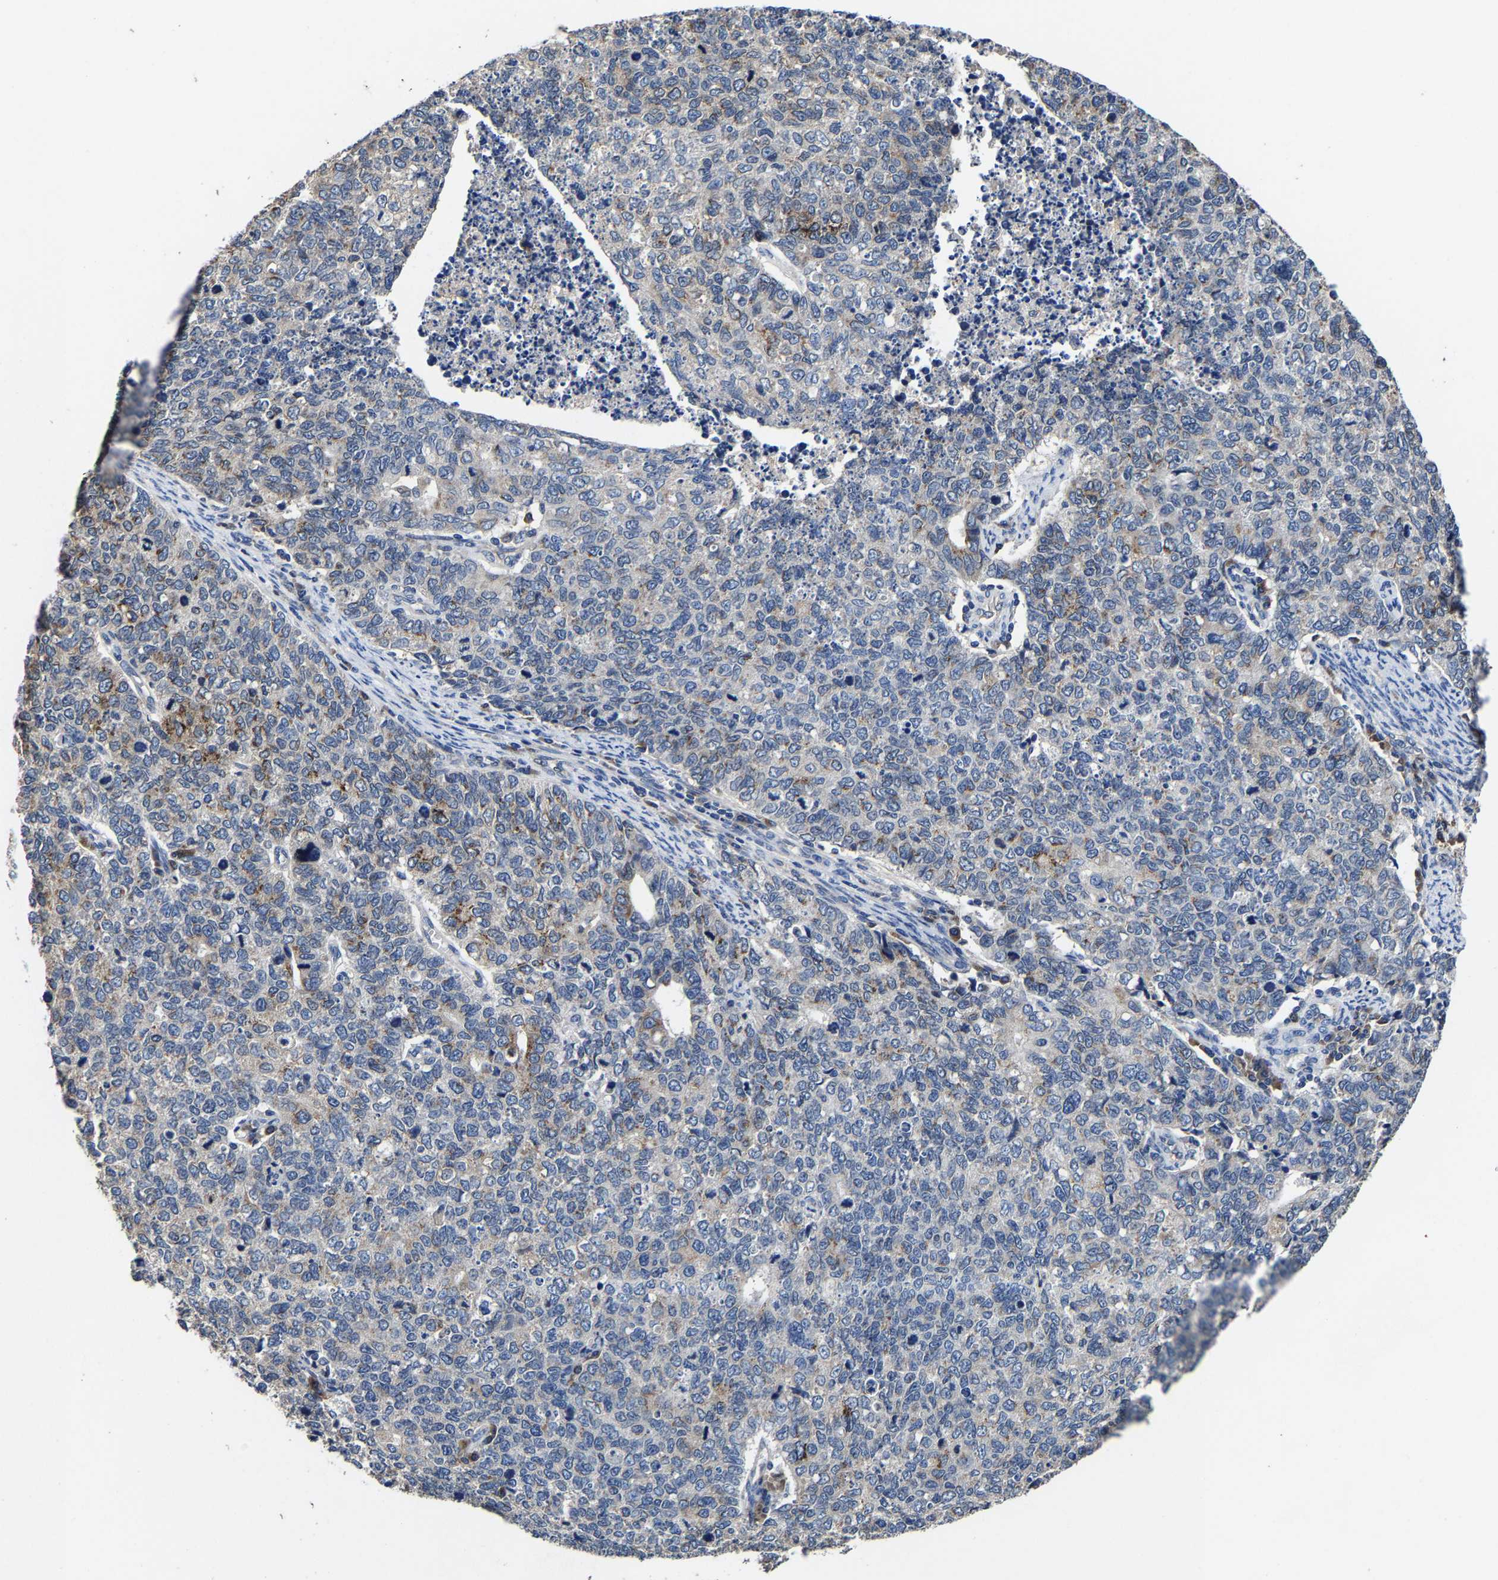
{"staining": {"intensity": "moderate", "quantity": "<25%", "location": "cytoplasmic/membranous"}, "tissue": "cervical cancer", "cell_type": "Tumor cells", "image_type": "cancer", "snomed": [{"axis": "morphology", "description": "Squamous cell carcinoma, NOS"}, {"axis": "topography", "description": "Cervix"}], "caption": "Protein expression analysis of cervical cancer reveals moderate cytoplasmic/membranous positivity in approximately <25% of tumor cells.", "gene": "EBAG9", "patient": {"sex": "female", "age": 63}}